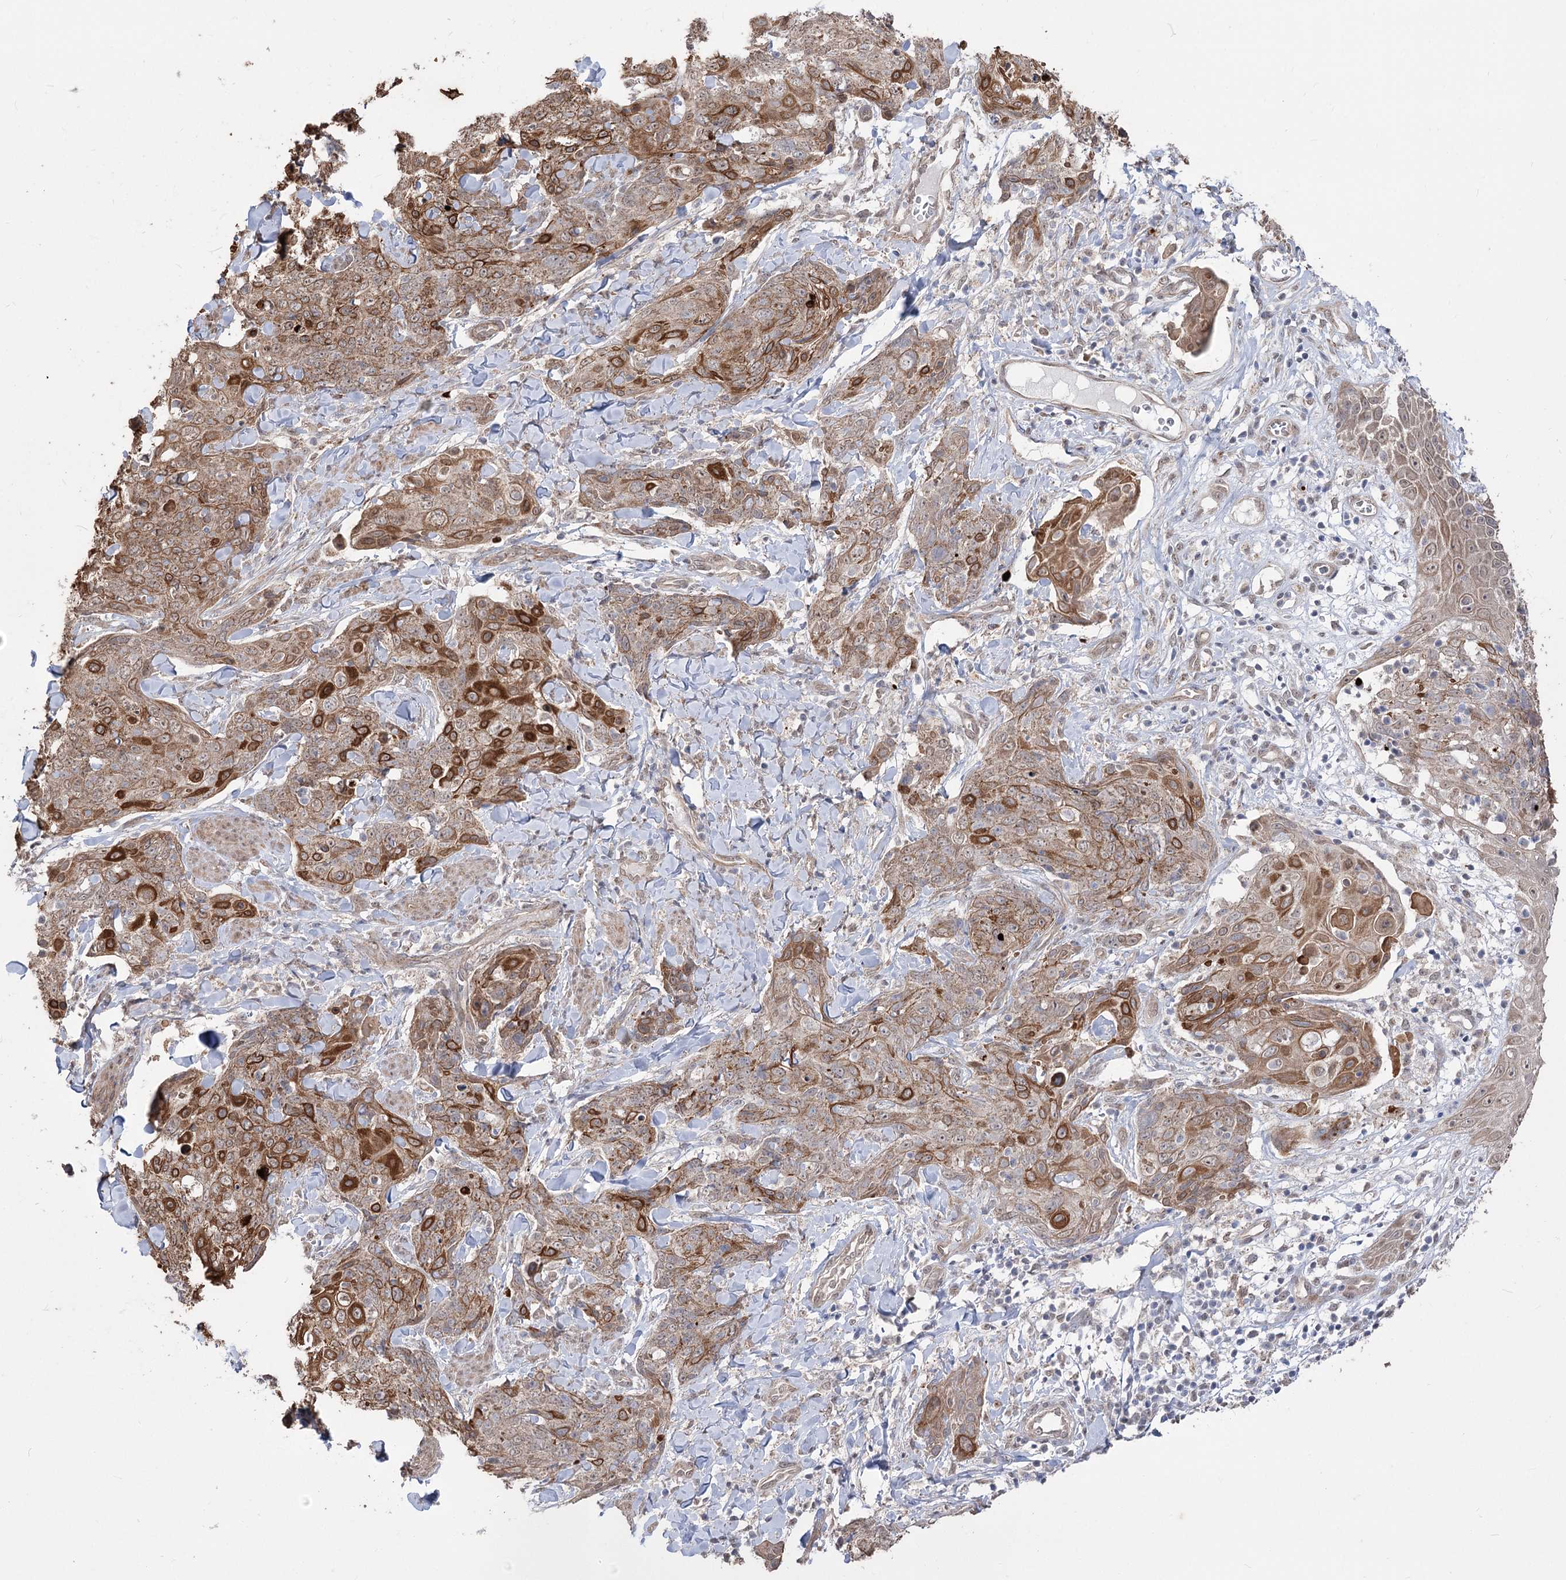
{"staining": {"intensity": "strong", "quantity": ">75%", "location": "cytoplasmic/membranous"}, "tissue": "skin cancer", "cell_type": "Tumor cells", "image_type": "cancer", "snomed": [{"axis": "morphology", "description": "Squamous cell carcinoma, NOS"}, {"axis": "topography", "description": "Skin"}, {"axis": "topography", "description": "Vulva"}], "caption": "This photomicrograph displays IHC staining of human squamous cell carcinoma (skin), with high strong cytoplasmic/membranous staining in approximately >75% of tumor cells.", "gene": "ZSCAN23", "patient": {"sex": "female", "age": 85}}